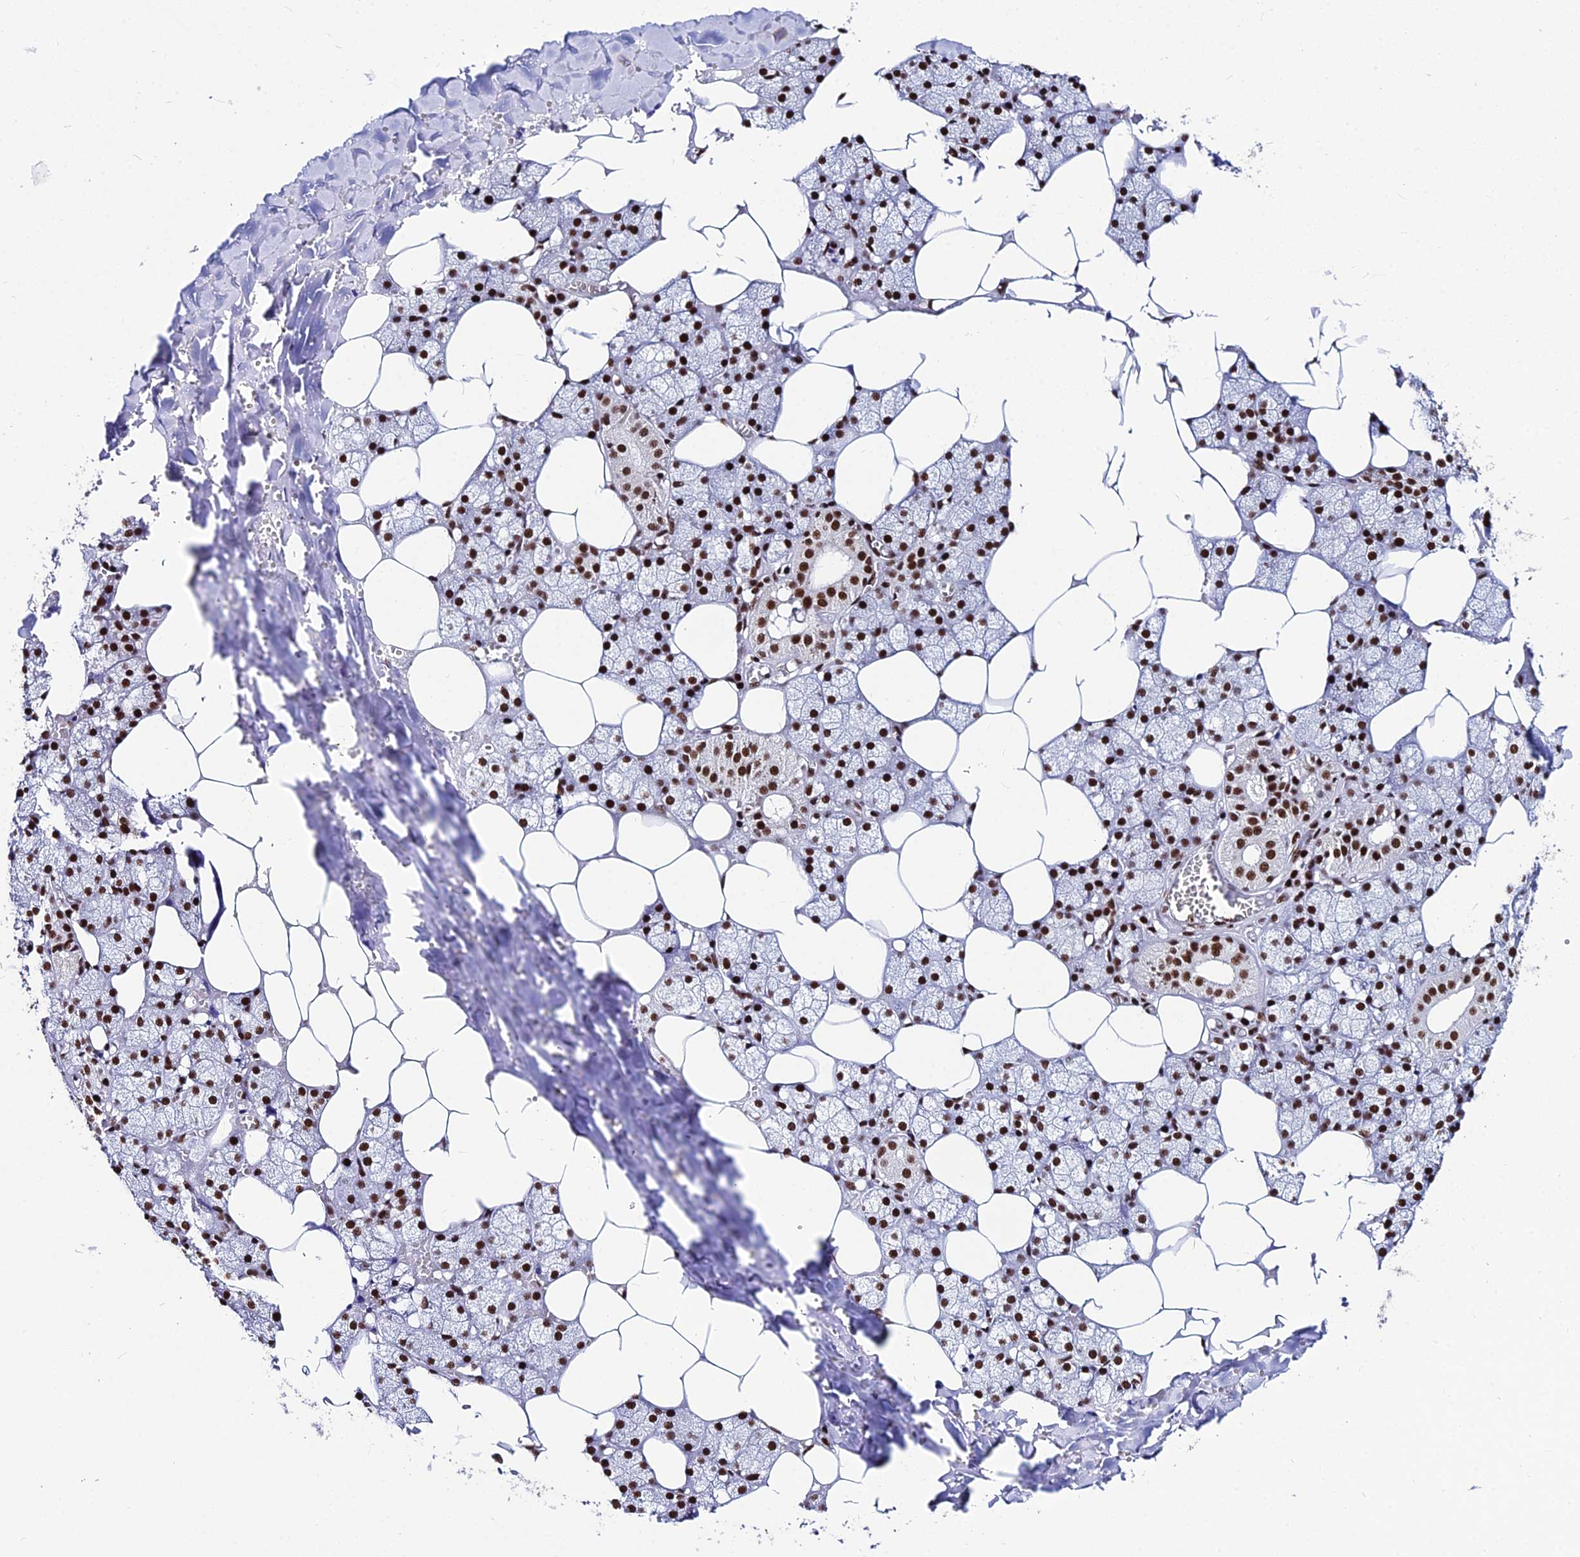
{"staining": {"intensity": "strong", "quantity": ">75%", "location": "nuclear"}, "tissue": "salivary gland", "cell_type": "Glandular cells", "image_type": "normal", "snomed": [{"axis": "morphology", "description": "Normal tissue, NOS"}, {"axis": "topography", "description": "Salivary gland"}], "caption": "Protein analysis of normal salivary gland shows strong nuclear expression in about >75% of glandular cells.", "gene": "HNRNPH1", "patient": {"sex": "male", "age": 62}}